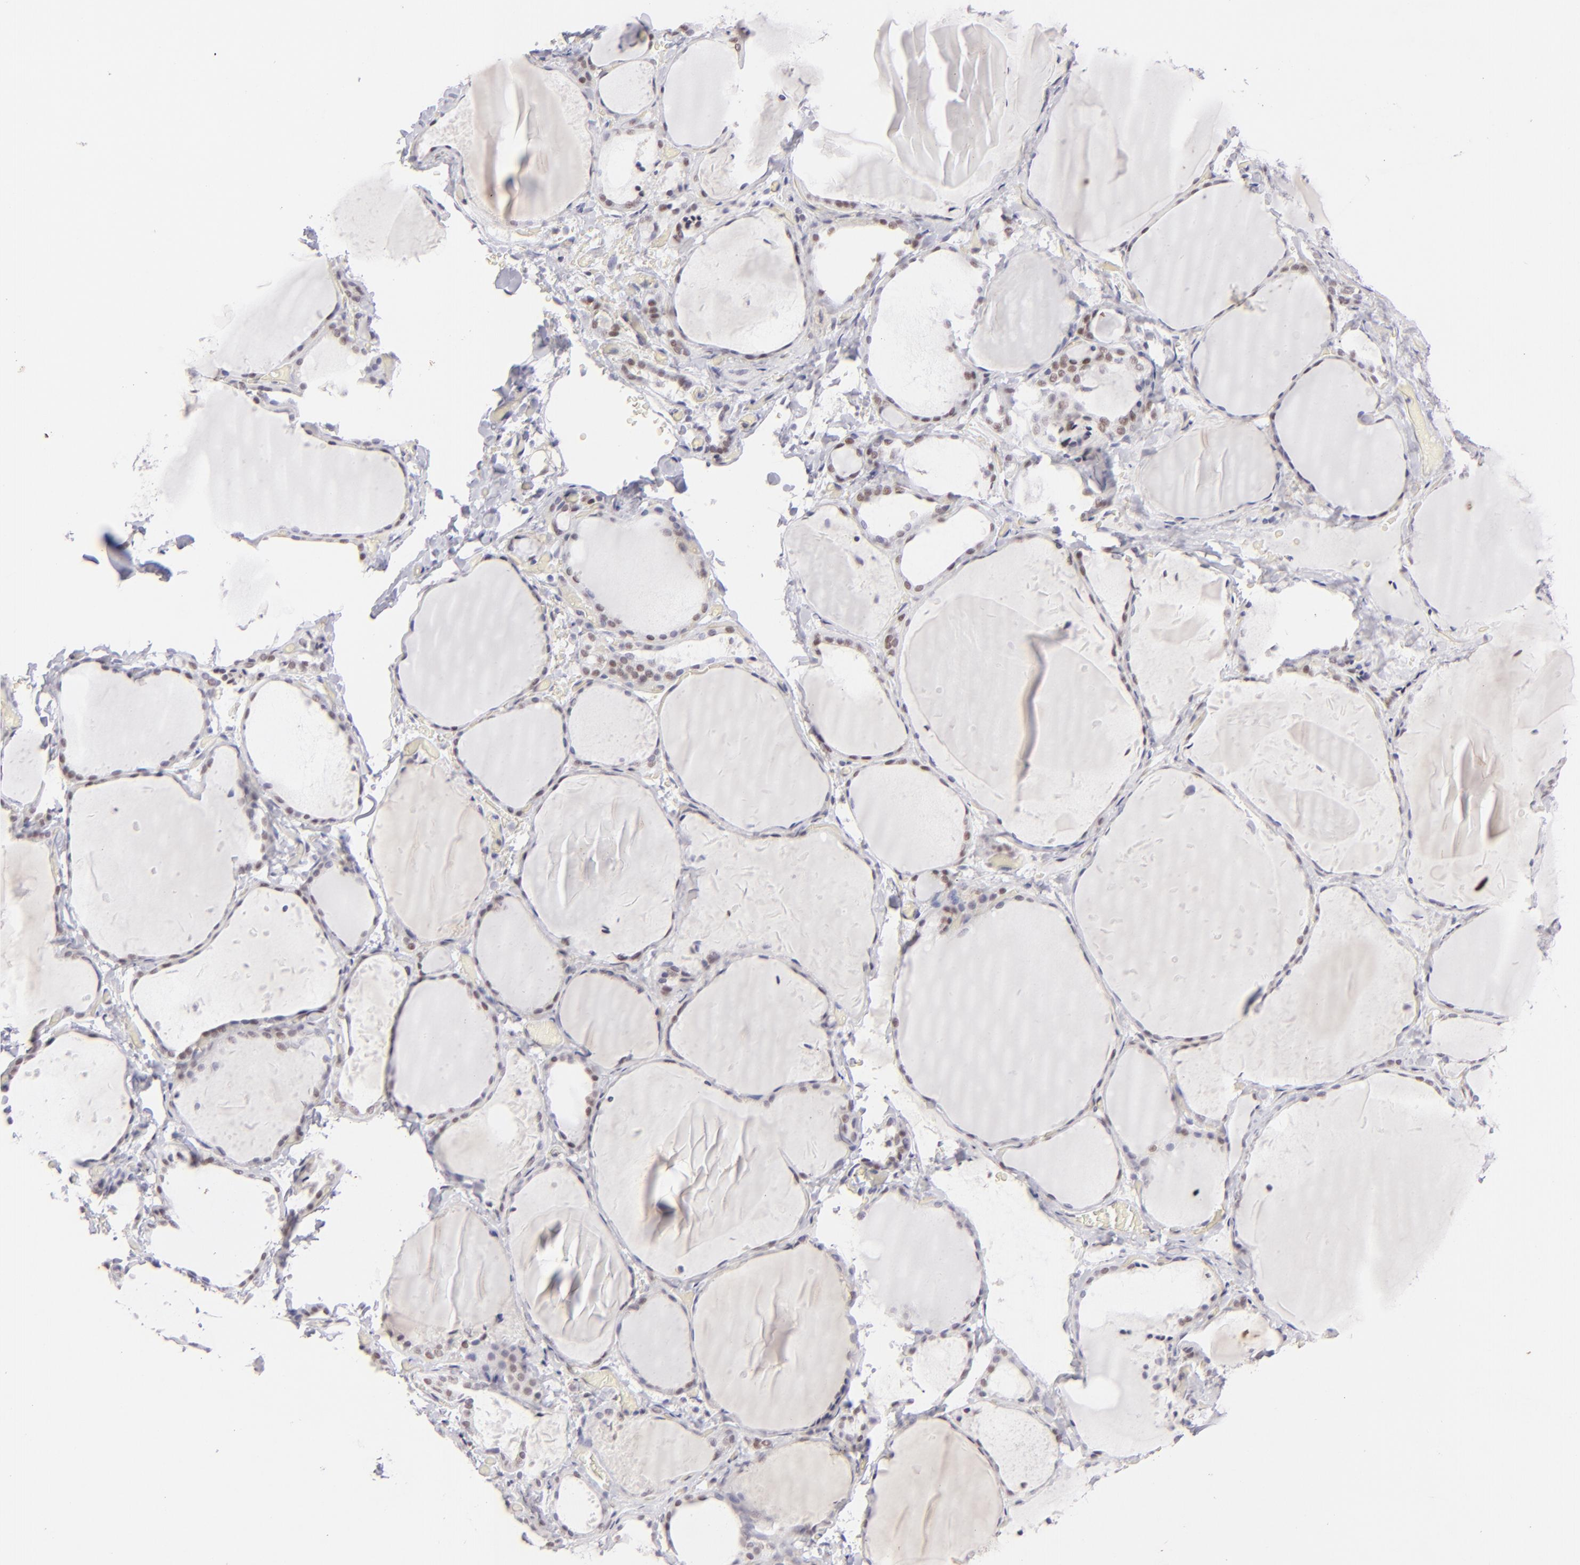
{"staining": {"intensity": "weak", "quantity": "<25%", "location": "nuclear"}, "tissue": "thyroid gland", "cell_type": "Glandular cells", "image_type": "normal", "snomed": [{"axis": "morphology", "description": "Normal tissue, NOS"}, {"axis": "topography", "description": "Thyroid gland"}], "caption": "This is a image of immunohistochemistry (IHC) staining of benign thyroid gland, which shows no staining in glandular cells.", "gene": "POU2F1", "patient": {"sex": "female", "age": 22}}